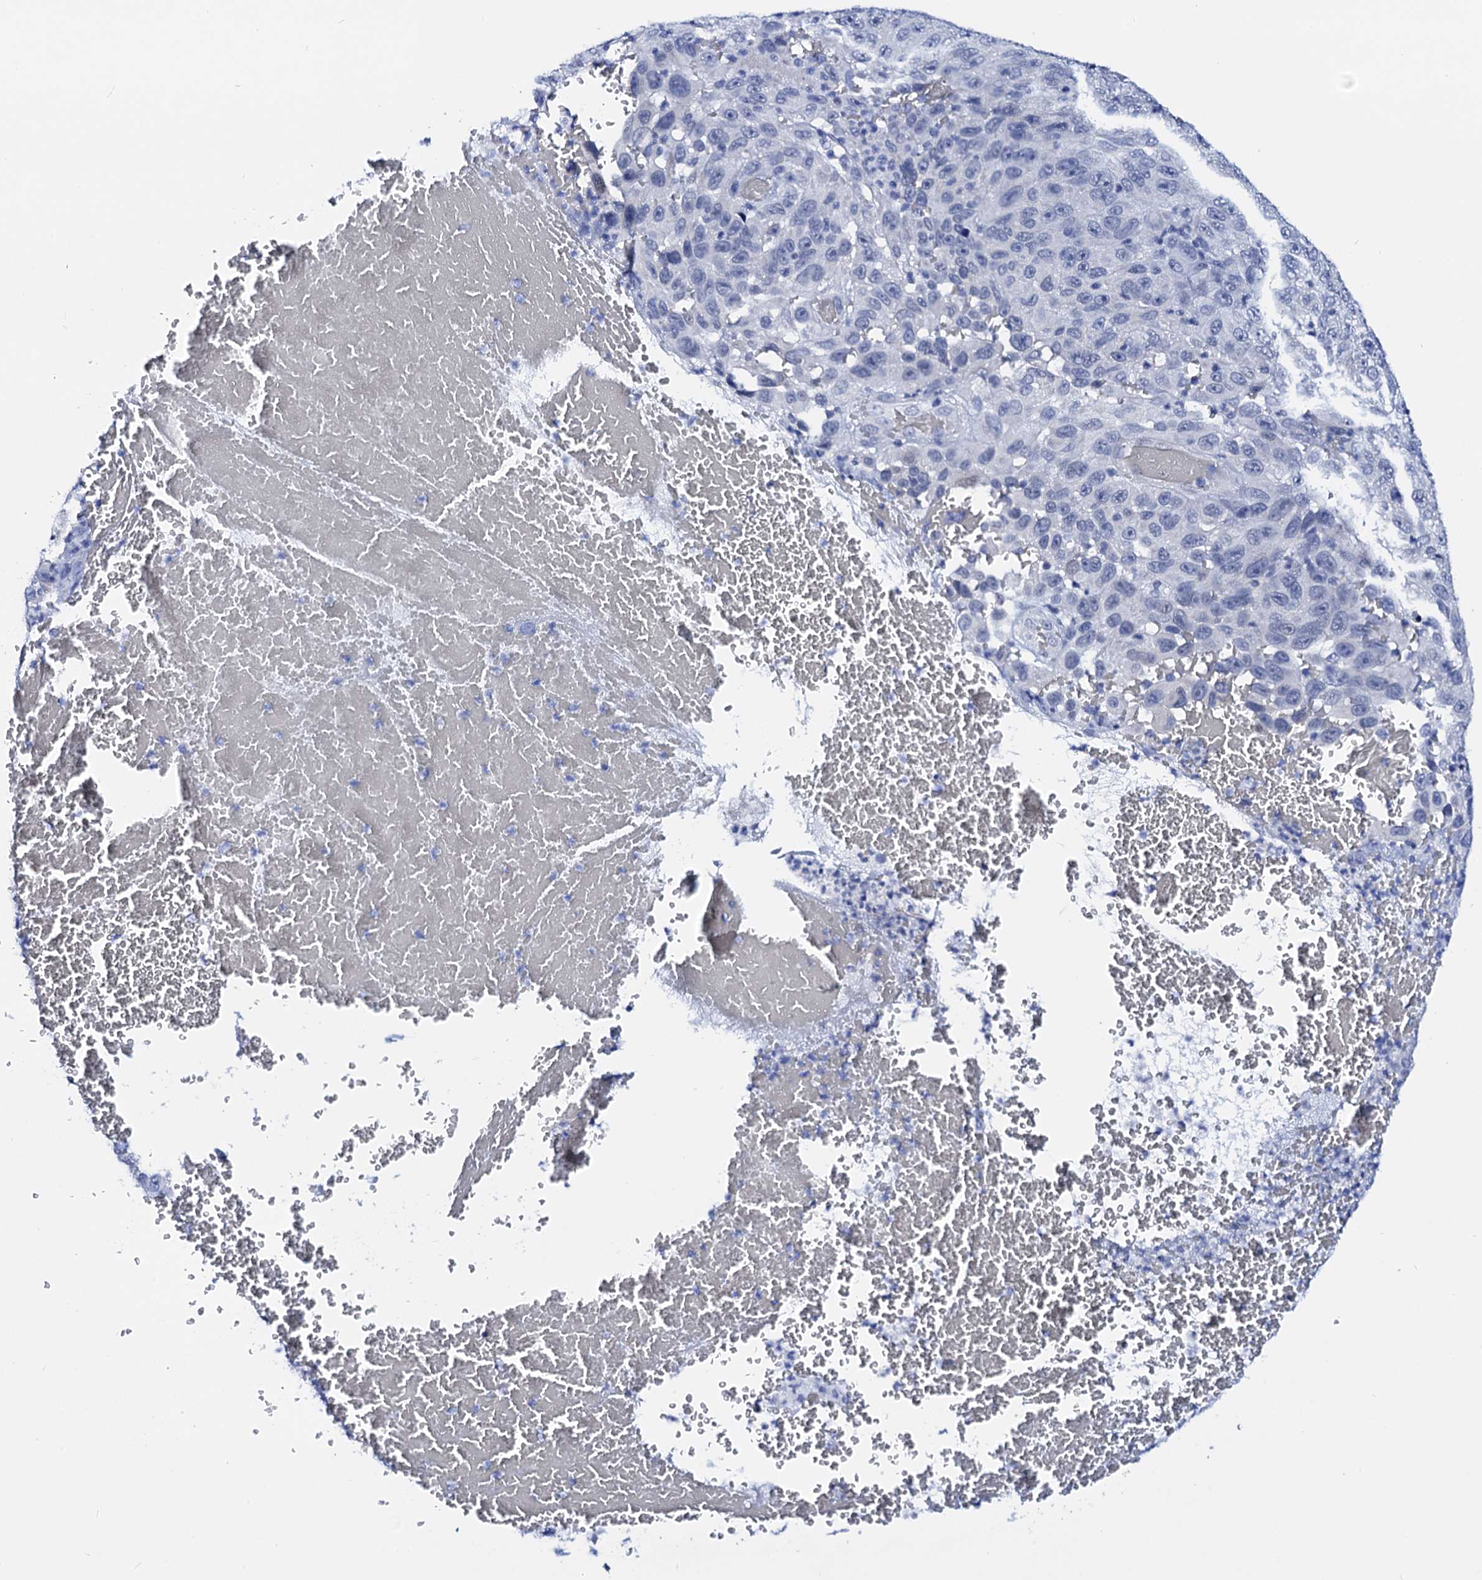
{"staining": {"intensity": "negative", "quantity": "none", "location": "none"}, "tissue": "melanoma", "cell_type": "Tumor cells", "image_type": "cancer", "snomed": [{"axis": "morphology", "description": "Normal tissue, NOS"}, {"axis": "morphology", "description": "Malignant melanoma, NOS"}, {"axis": "topography", "description": "Skin"}], "caption": "Tumor cells show no significant staining in malignant melanoma. The staining is performed using DAB (3,3'-diaminobenzidine) brown chromogen with nuclei counter-stained in using hematoxylin.", "gene": "C16orf87", "patient": {"sex": "female", "age": 96}}